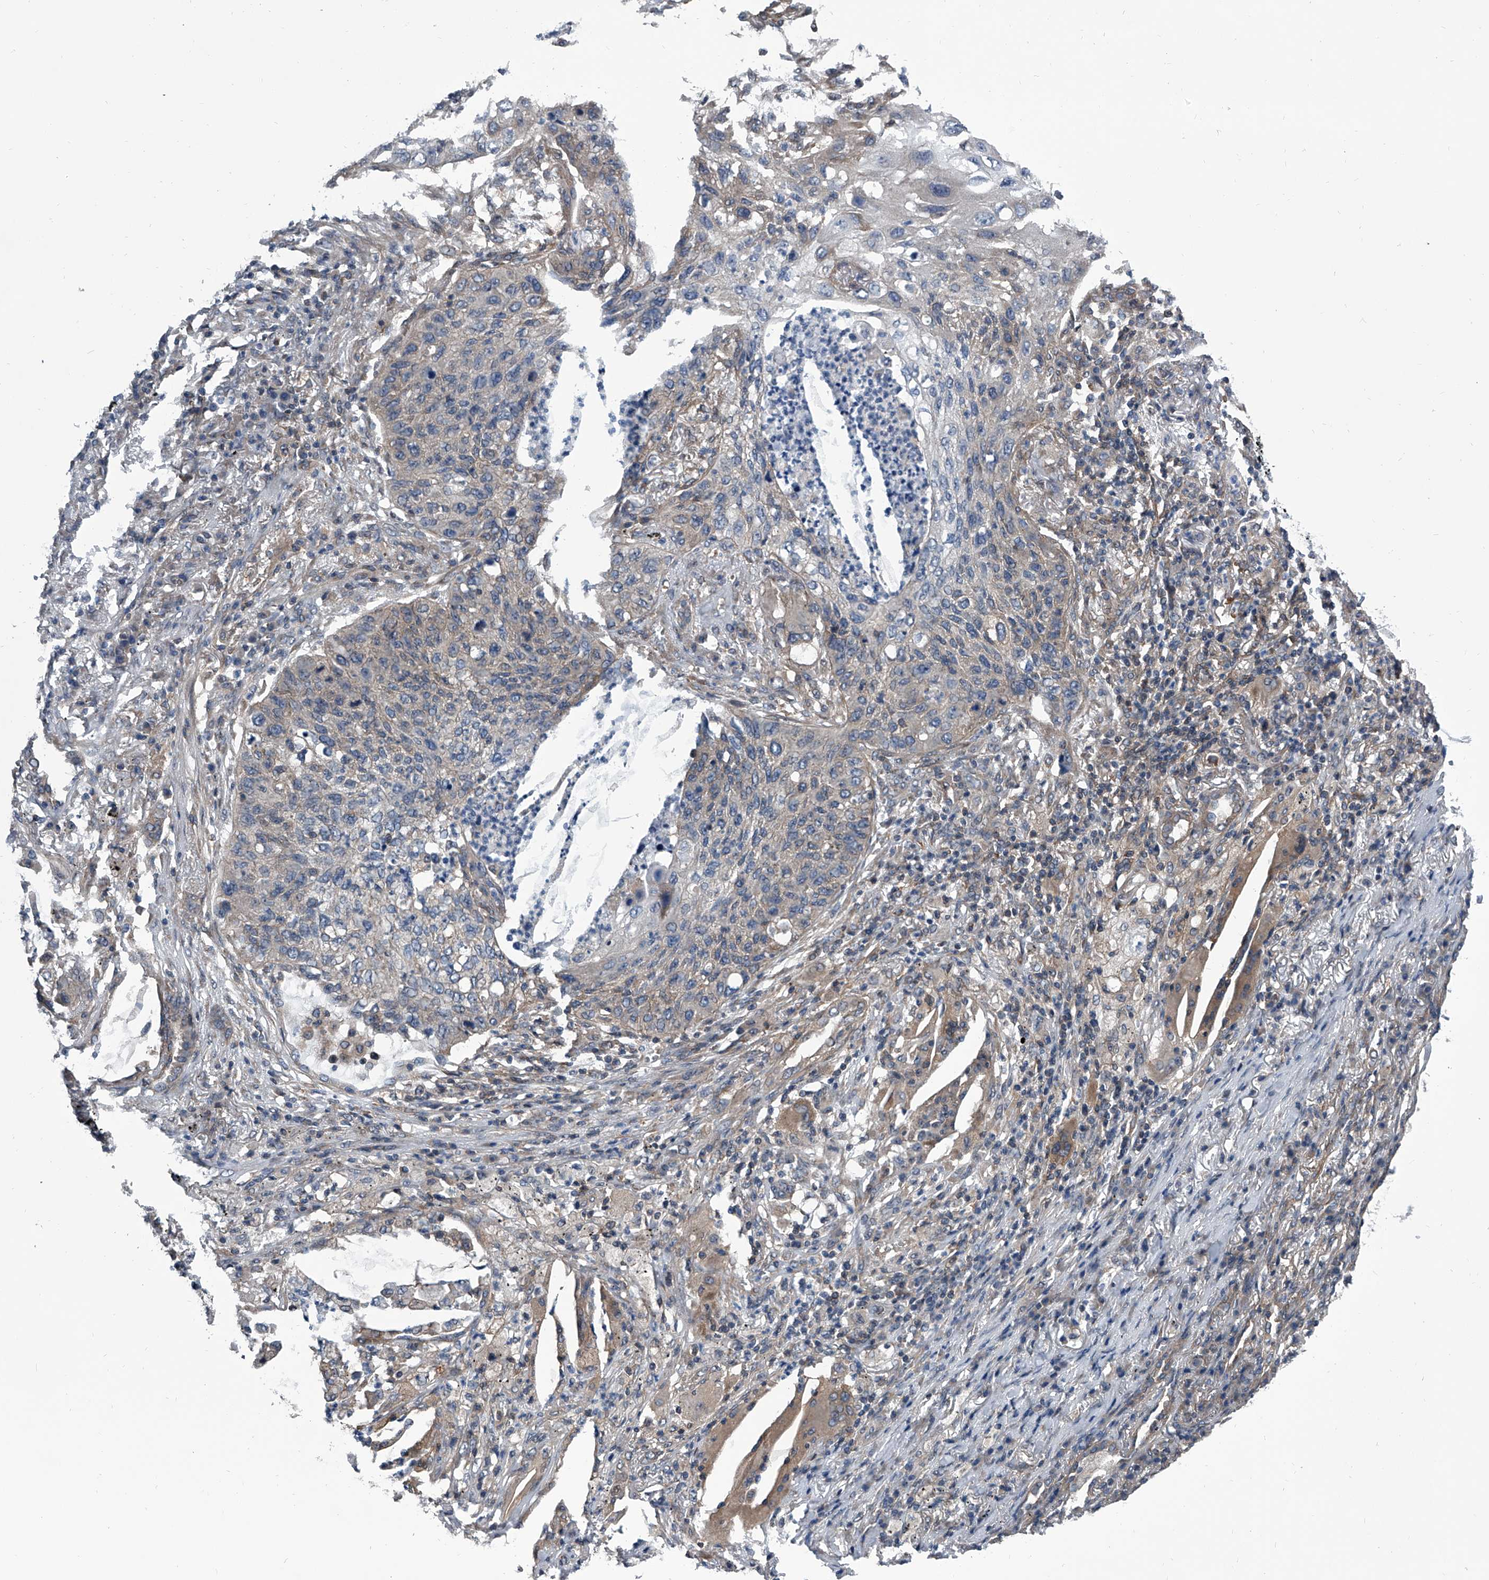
{"staining": {"intensity": "weak", "quantity": "<25%", "location": "cytoplasmic/membranous"}, "tissue": "lung cancer", "cell_type": "Tumor cells", "image_type": "cancer", "snomed": [{"axis": "morphology", "description": "Squamous cell carcinoma, NOS"}, {"axis": "topography", "description": "Lung"}], "caption": "The histopathology image exhibits no significant positivity in tumor cells of lung squamous cell carcinoma.", "gene": "PPP2R5D", "patient": {"sex": "female", "age": 63}}